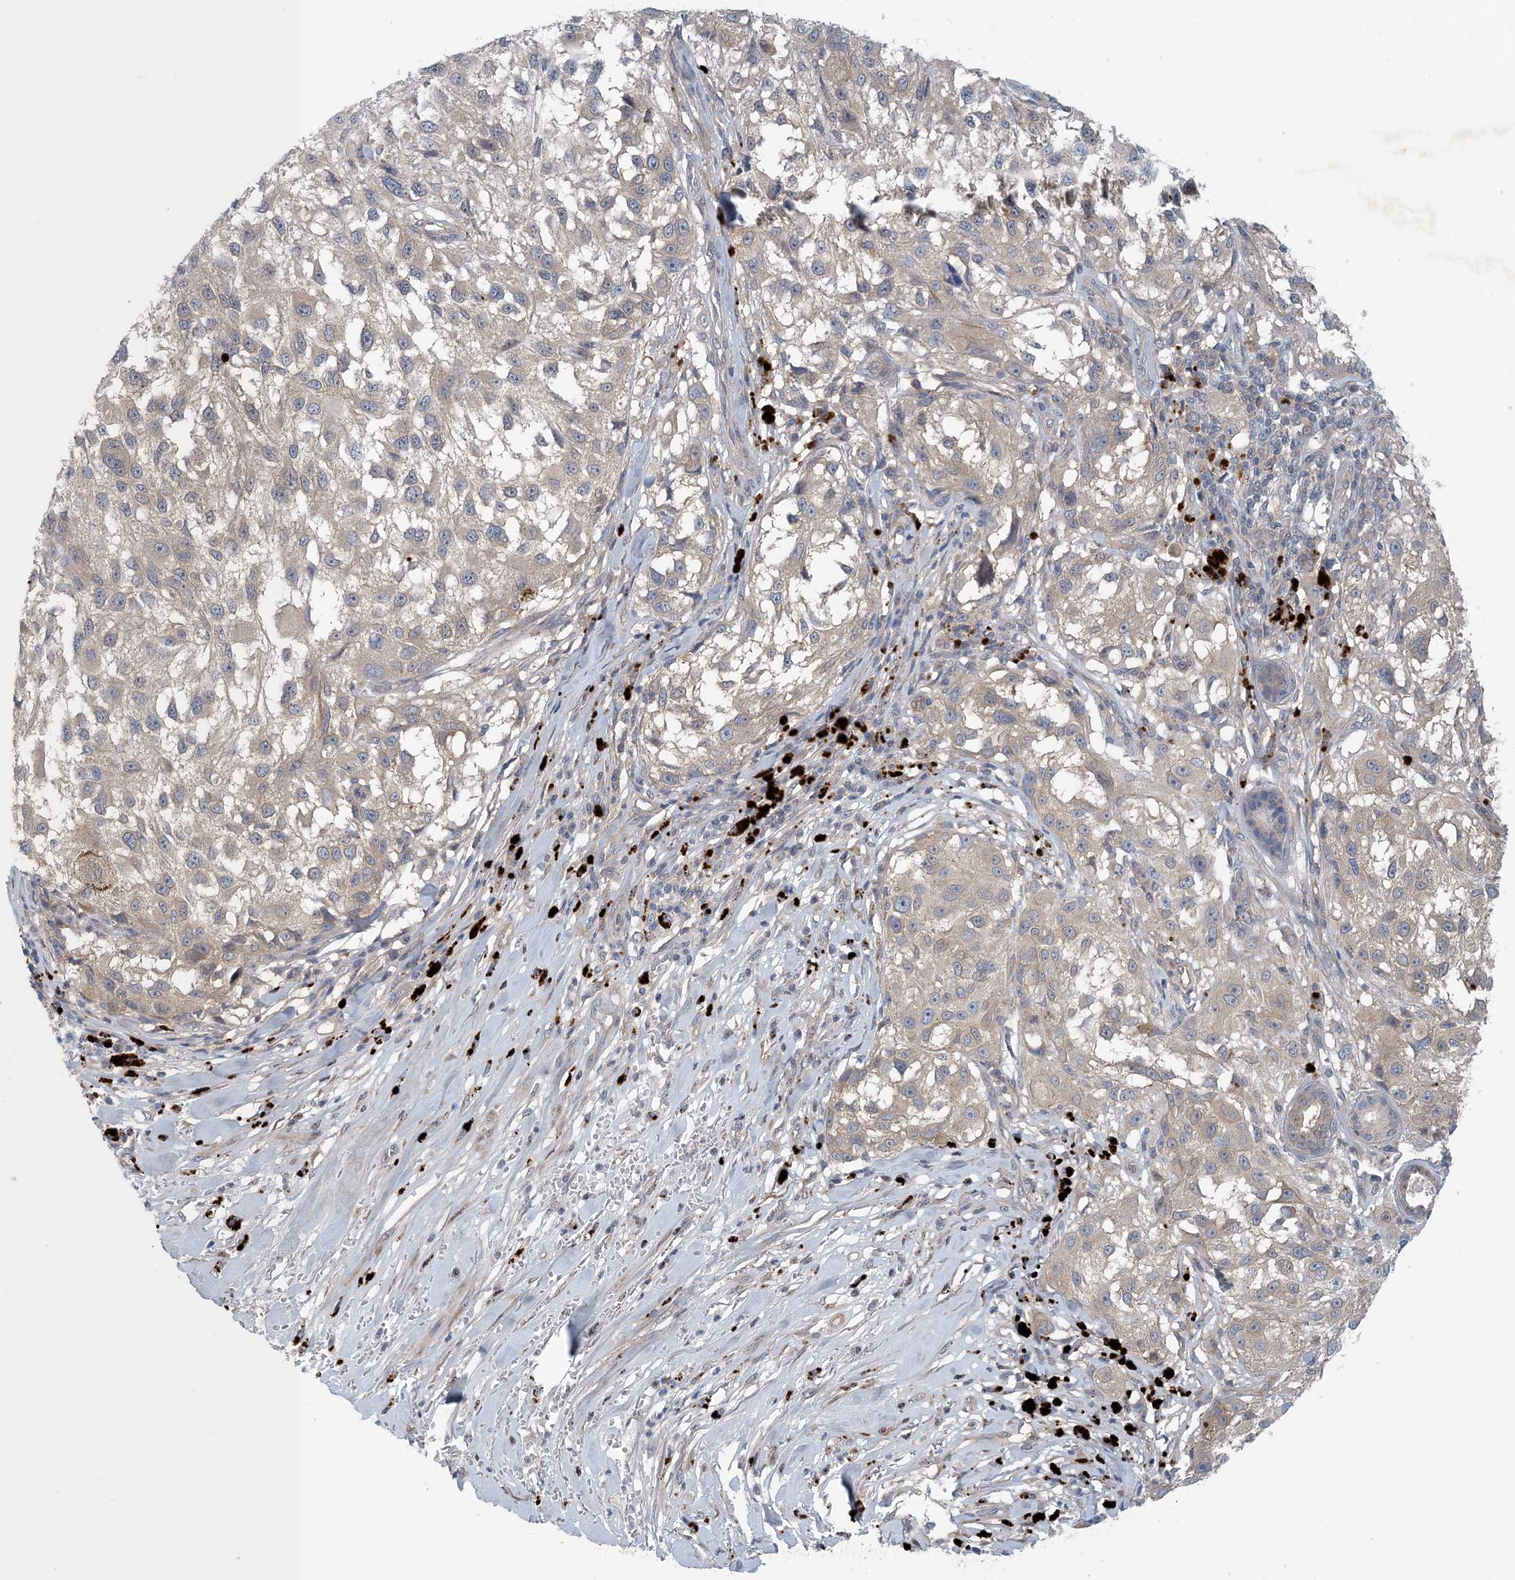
{"staining": {"intensity": "weak", "quantity": "<25%", "location": "cytoplasmic/membranous"}, "tissue": "melanoma", "cell_type": "Tumor cells", "image_type": "cancer", "snomed": [{"axis": "morphology", "description": "Necrosis, NOS"}, {"axis": "morphology", "description": "Malignant melanoma, NOS"}, {"axis": "topography", "description": "Skin"}], "caption": "Image shows no significant protein positivity in tumor cells of melanoma. The staining was performed using DAB (3,3'-diaminobenzidine) to visualize the protein expression in brown, while the nuclei were stained in blue with hematoxylin (Magnification: 20x).", "gene": "HIKESHI", "patient": {"sex": "female", "age": 87}}